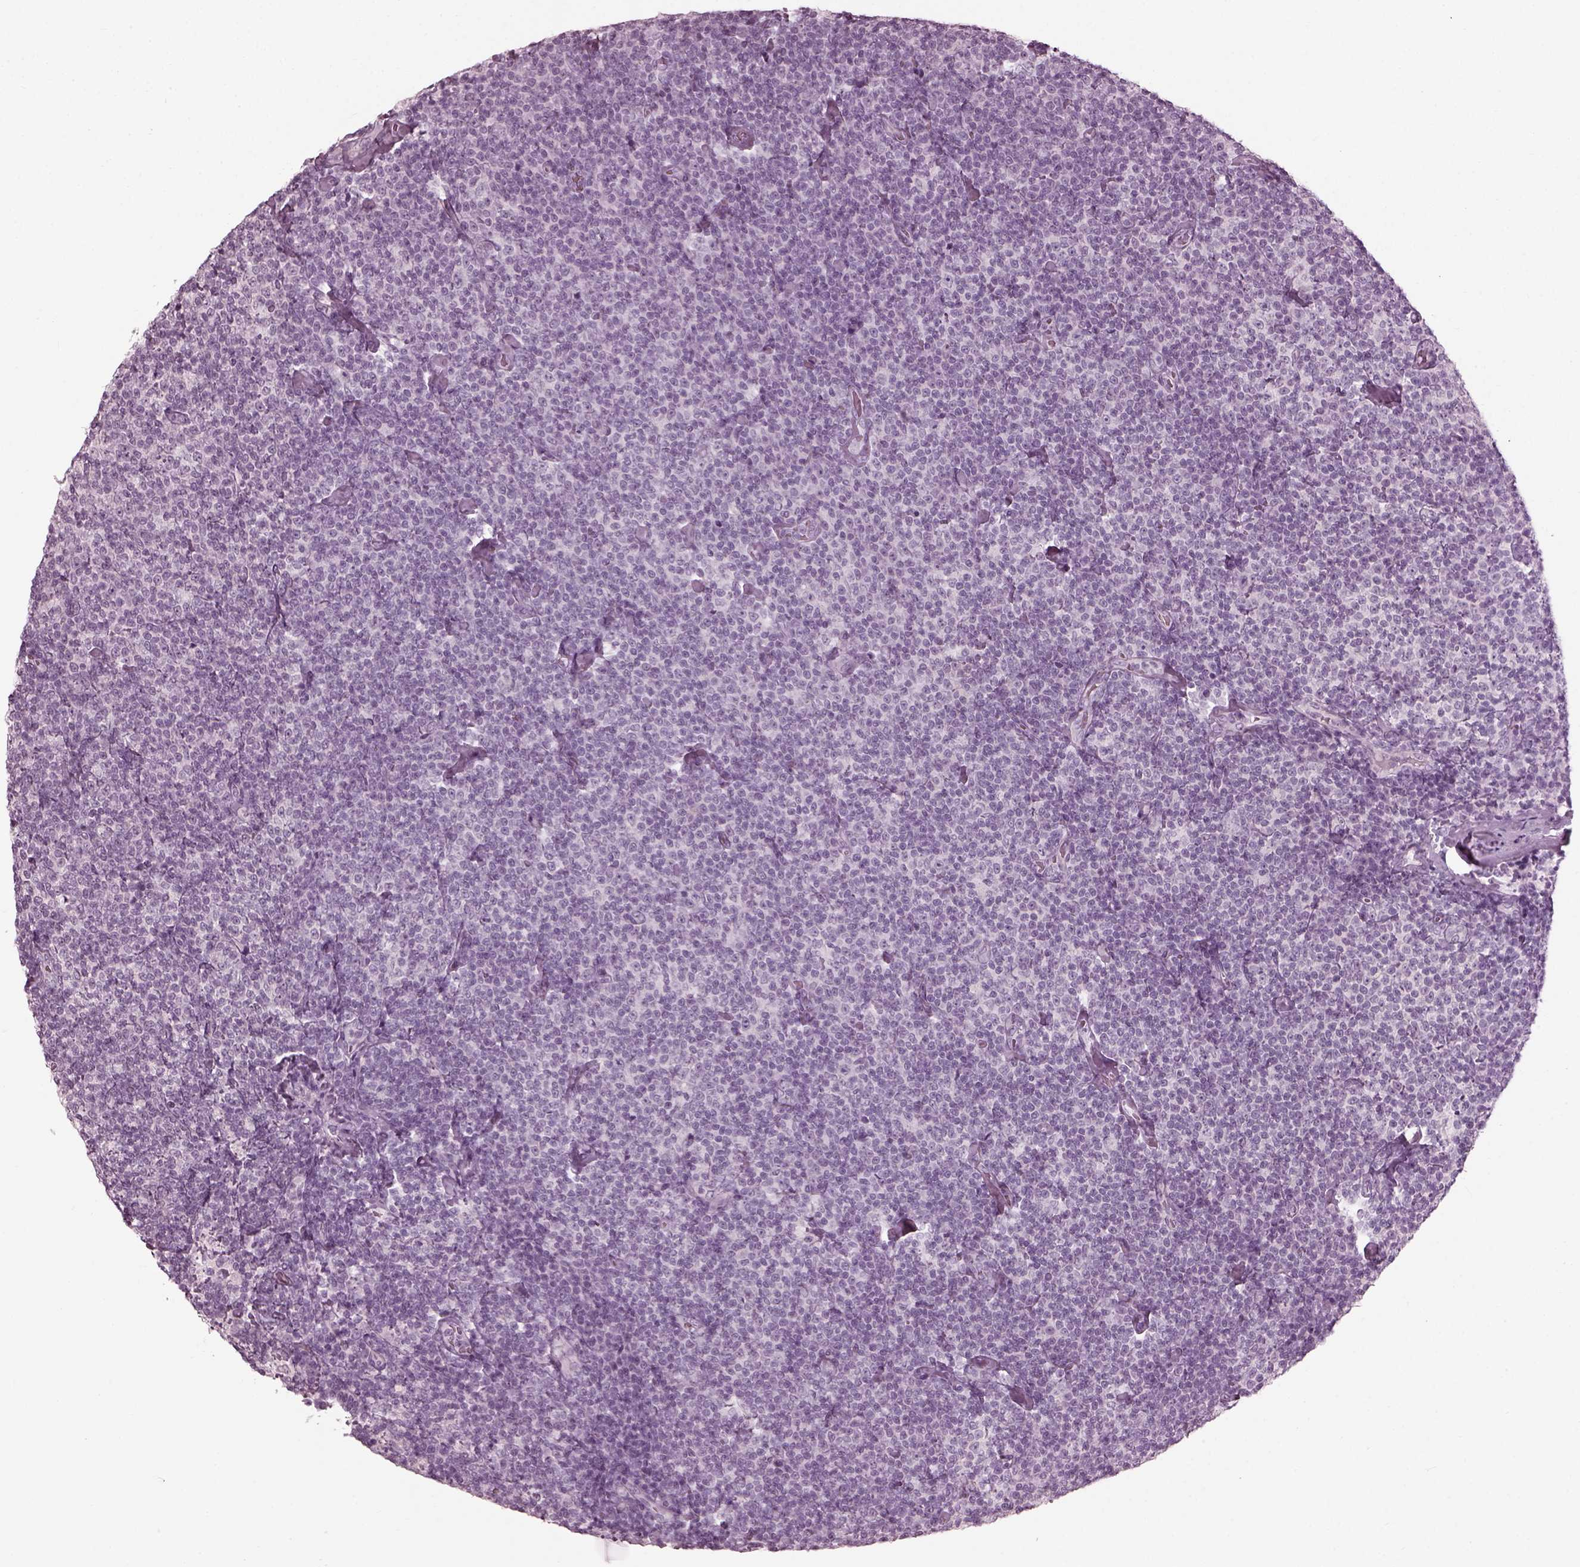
{"staining": {"intensity": "negative", "quantity": "none", "location": "none"}, "tissue": "lymphoma", "cell_type": "Tumor cells", "image_type": "cancer", "snomed": [{"axis": "morphology", "description": "Malignant lymphoma, non-Hodgkin's type, Low grade"}, {"axis": "topography", "description": "Lymph node"}], "caption": "An image of lymphoma stained for a protein shows no brown staining in tumor cells.", "gene": "SAXO2", "patient": {"sex": "male", "age": 81}}